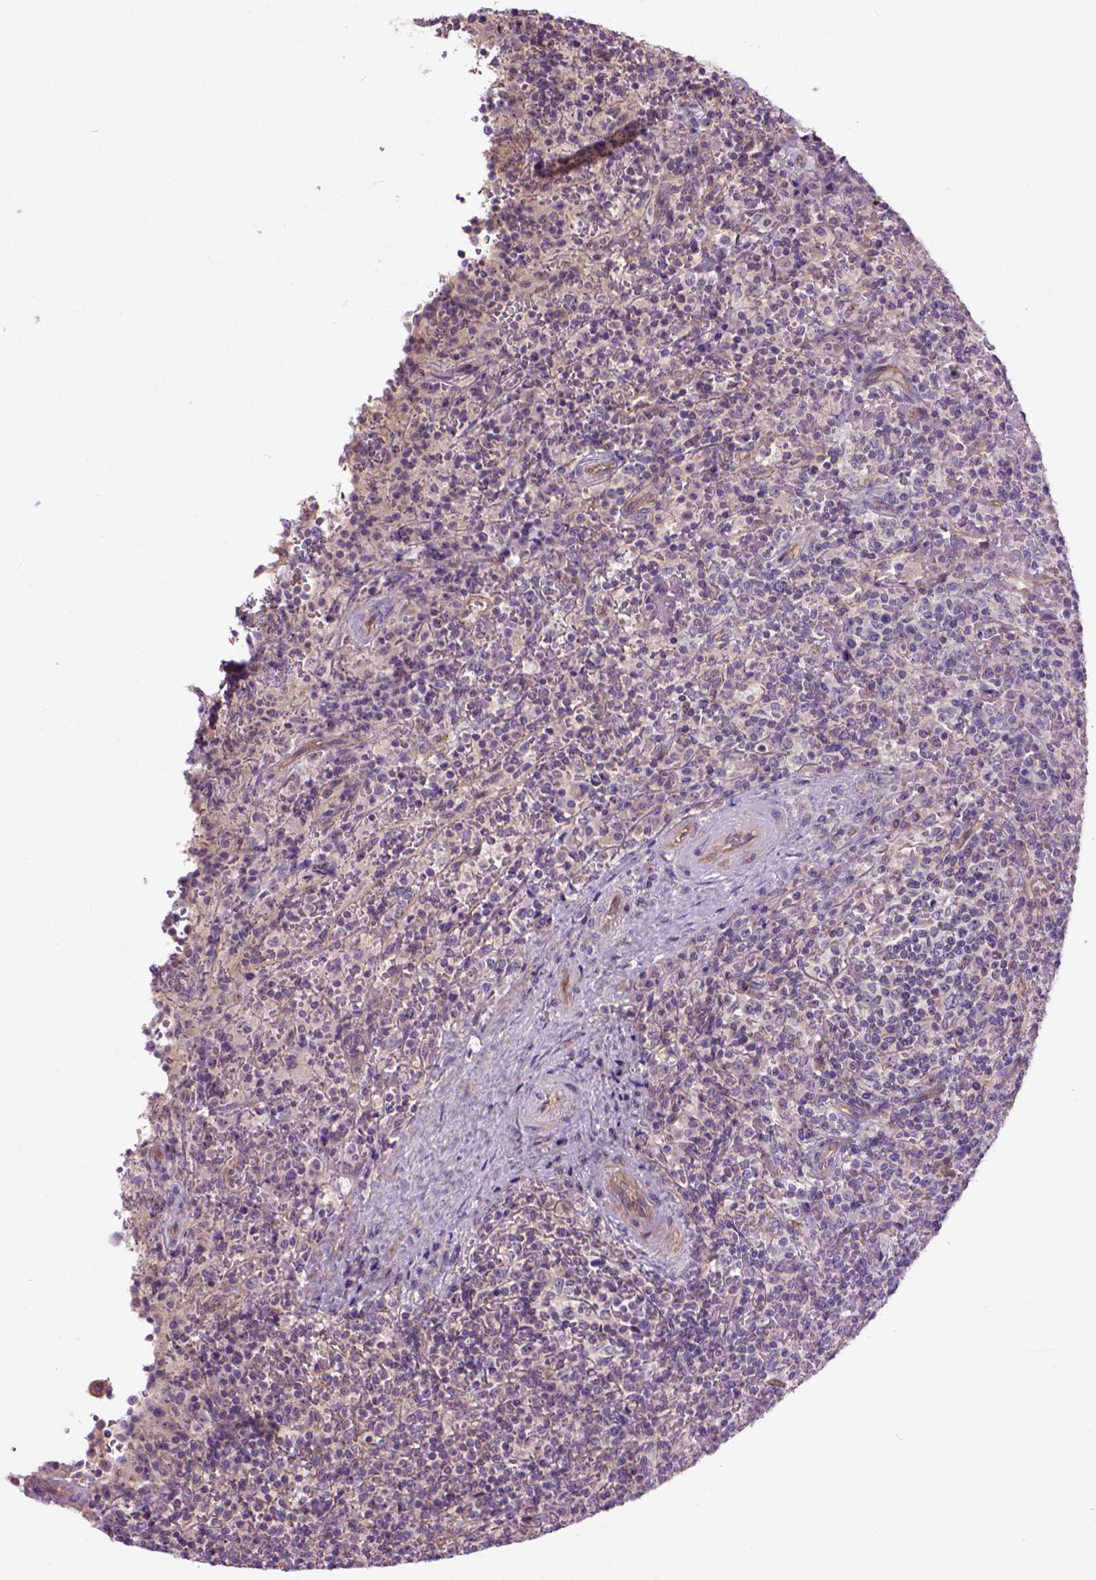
{"staining": {"intensity": "negative", "quantity": "none", "location": "none"}, "tissue": "lymphoma", "cell_type": "Tumor cells", "image_type": "cancer", "snomed": [{"axis": "morphology", "description": "Malignant lymphoma, non-Hodgkin's type, Low grade"}, {"axis": "topography", "description": "Spleen"}], "caption": "Protein analysis of low-grade malignant lymphoma, non-Hodgkin's type displays no significant positivity in tumor cells.", "gene": "MAPT", "patient": {"sex": "male", "age": 62}}